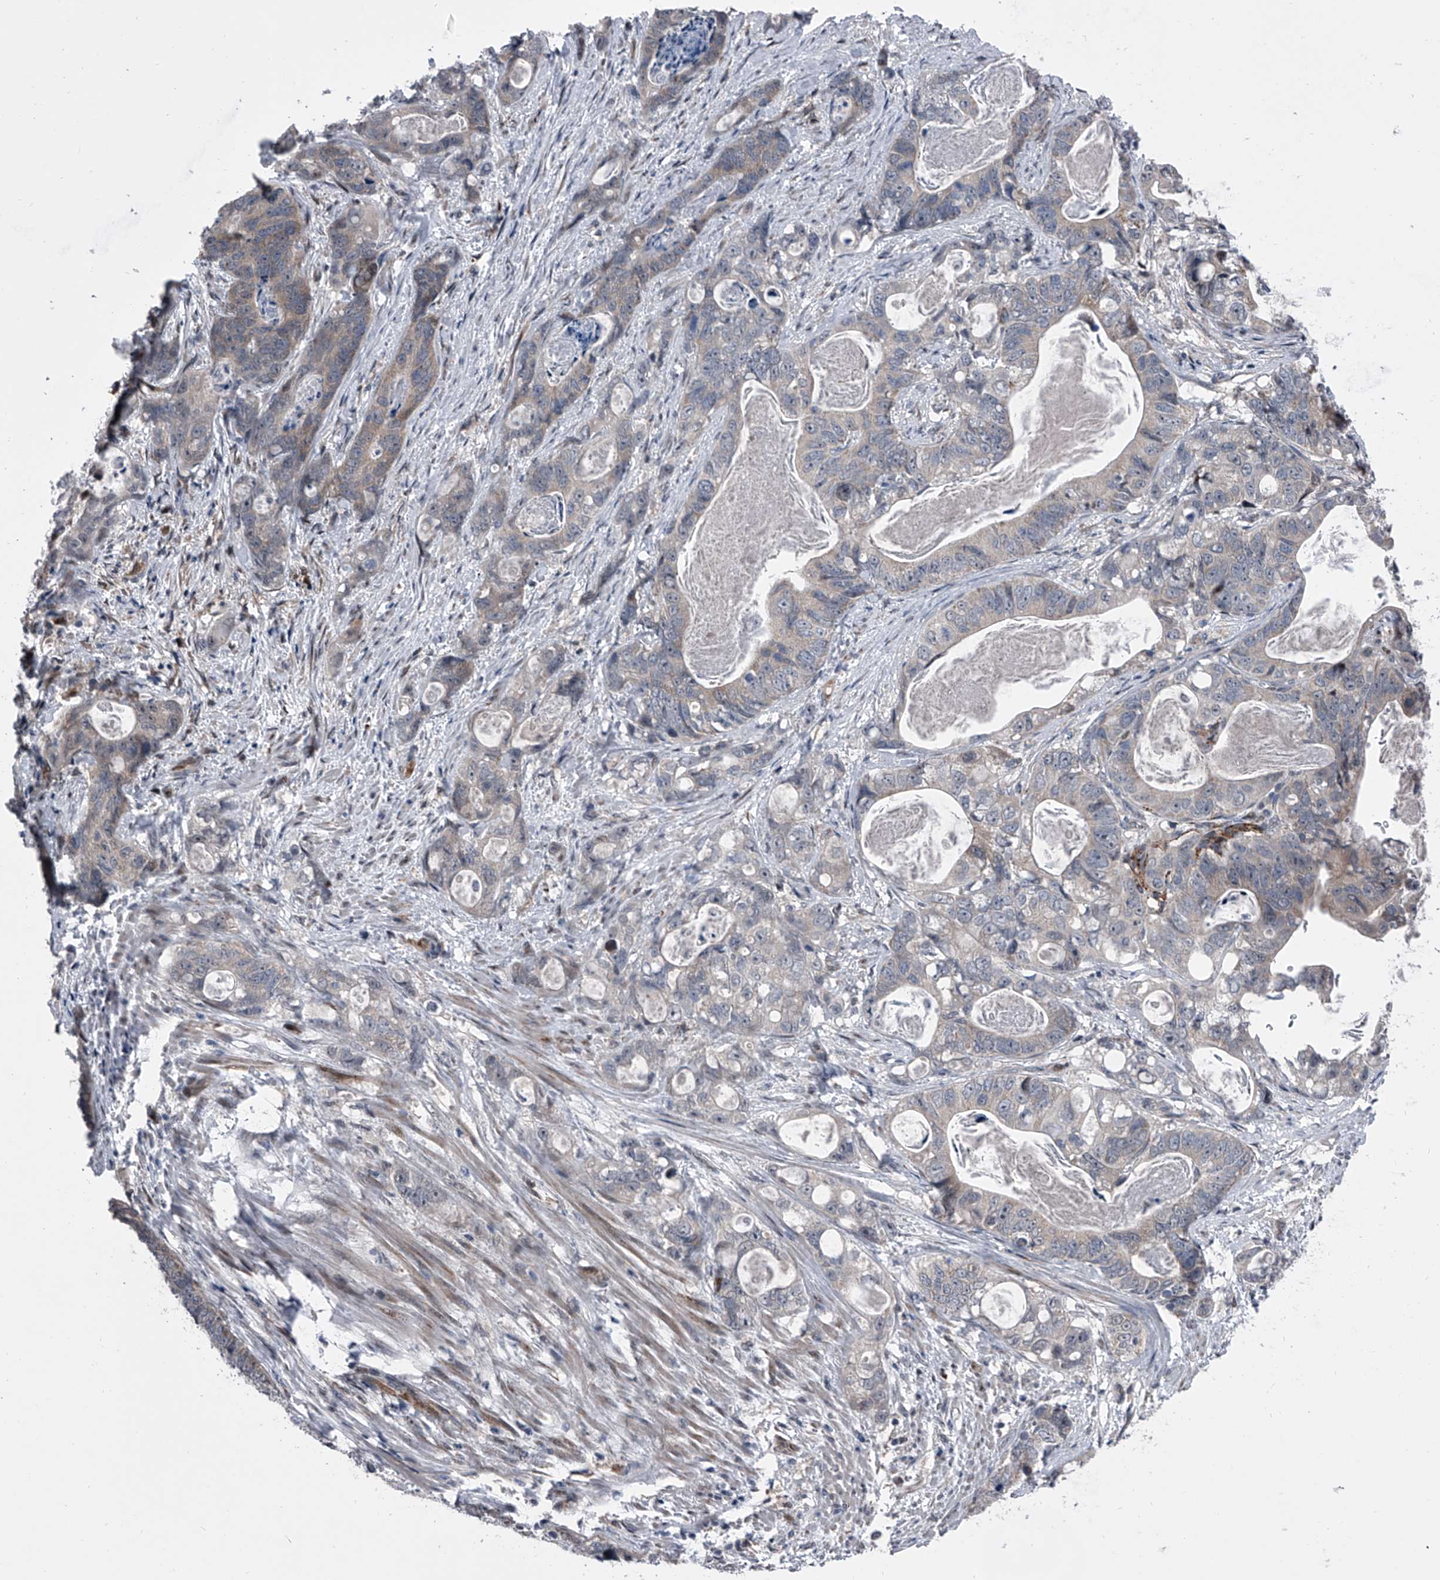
{"staining": {"intensity": "weak", "quantity": "<25%", "location": "cytoplasmic/membranous"}, "tissue": "stomach cancer", "cell_type": "Tumor cells", "image_type": "cancer", "snomed": [{"axis": "morphology", "description": "Normal tissue, NOS"}, {"axis": "morphology", "description": "Adenocarcinoma, NOS"}, {"axis": "topography", "description": "Stomach"}], "caption": "Tumor cells are negative for protein expression in human stomach cancer.", "gene": "ELK4", "patient": {"sex": "female", "age": 89}}